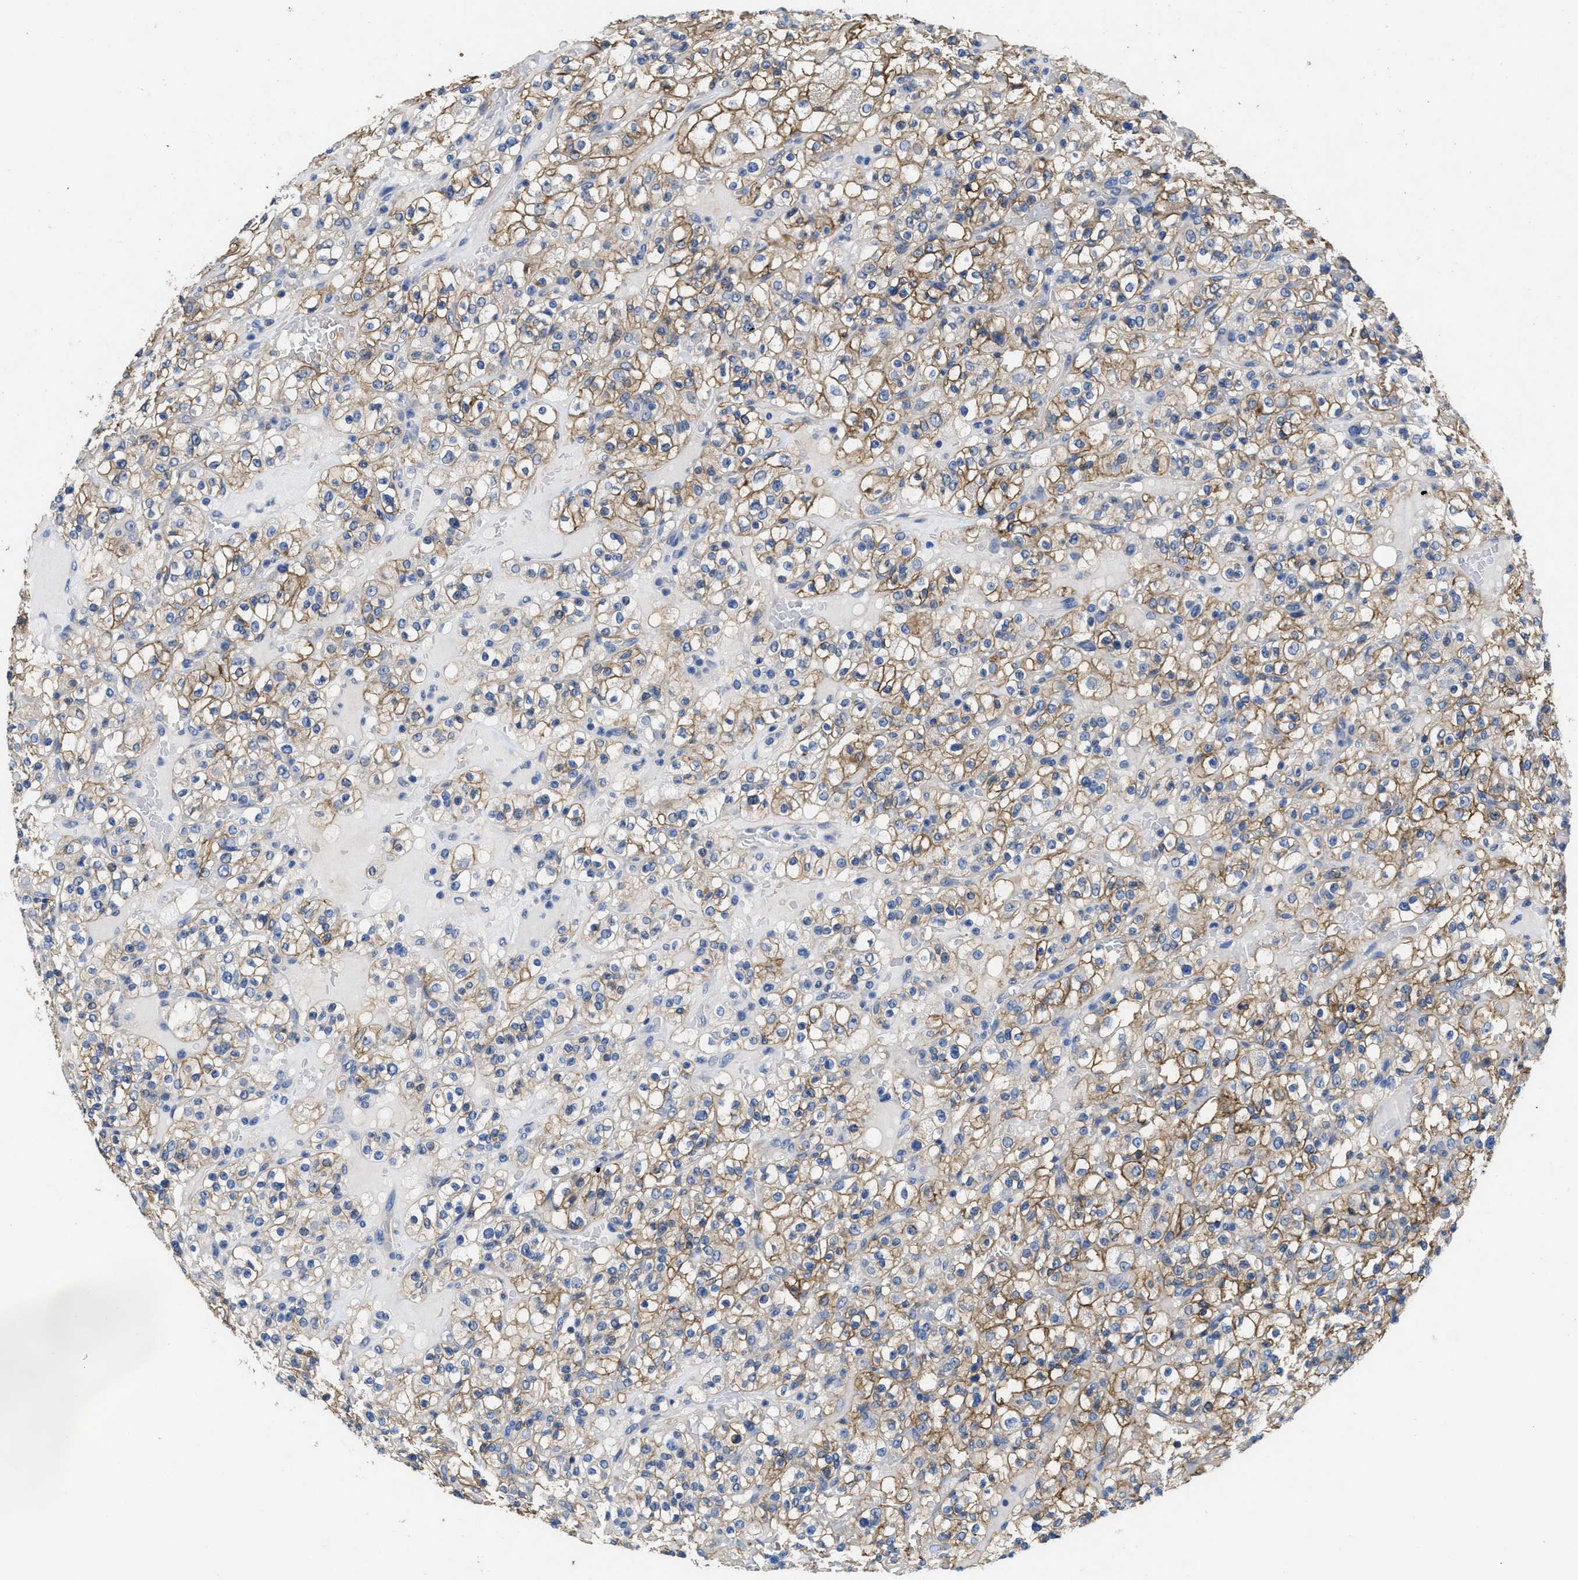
{"staining": {"intensity": "moderate", "quantity": ">75%", "location": "cytoplasmic/membranous"}, "tissue": "renal cancer", "cell_type": "Tumor cells", "image_type": "cancer", "snomed": [{"axis": "morphology", "description": "Normal tissue, NOS"}, {"axis": "morphology", "description": "Adenocarcinoma, NOS"}, {"axis": "topography", "description": "Kidney"}], "caption": "Renal adenocarcinoma stained with a brown dye shows moderate cytoplasmic/membranous positive expression in about >75% of tumor cells.", "gene": "CA9", "patient": {"sex": "female", "age": 72}}